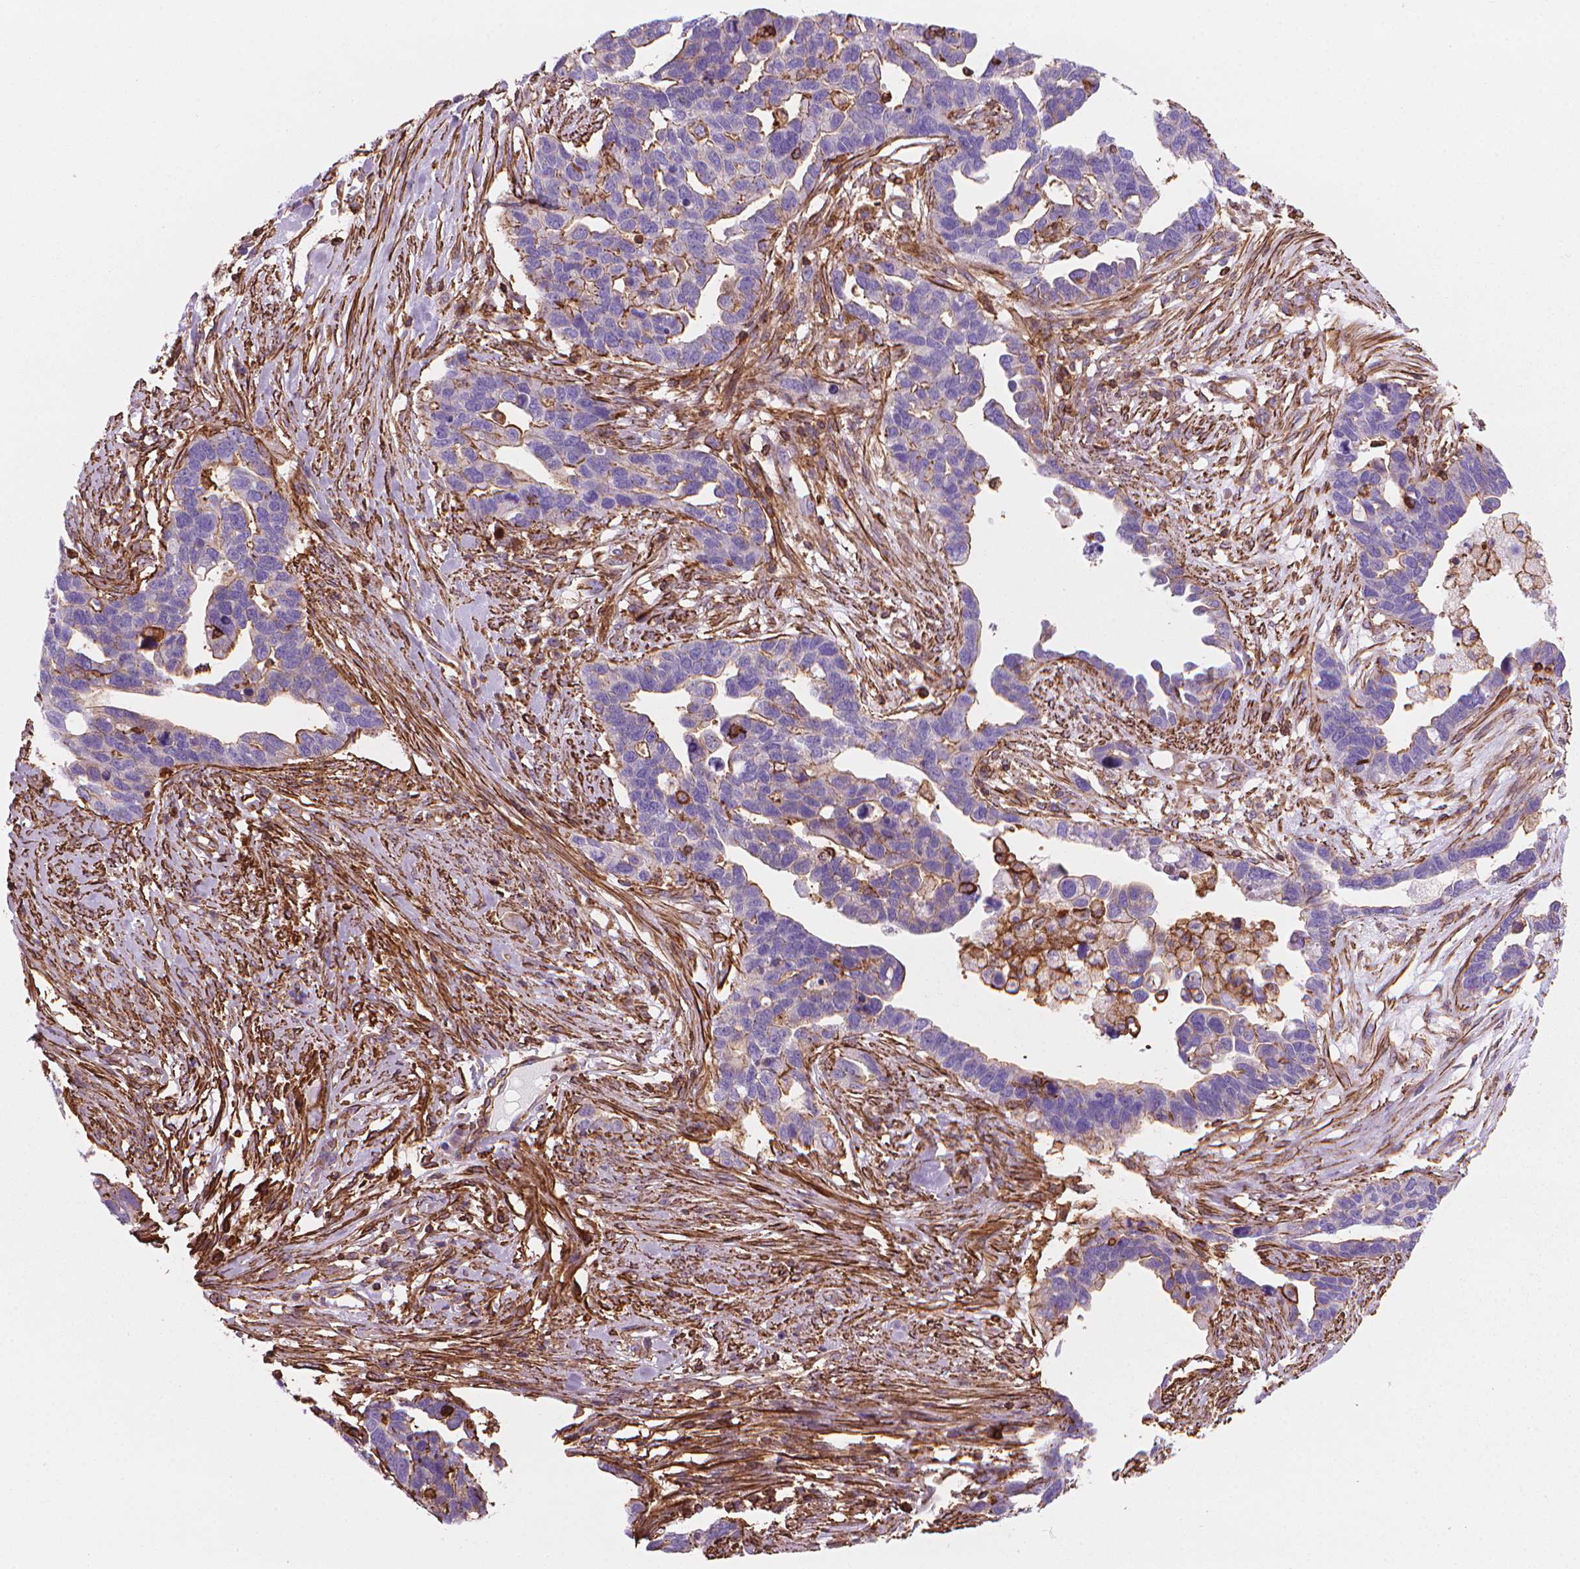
{"staining": {"intensity": "weak", "quantity": "<25%", "location": "cytoplasmic/membranous"}, "tissue": "ovarian cancer", "cell_type": "Tumor cells", "image_type": "cancer", "snomed": [{"axis": "morphology", "description": "Cystadenocarcinoma, serous, NOS"}, {"axis": "topography", "description": "Ovary"}], "caption": "Histopathology image shows no significant protein positivity in tumor cells of ovarian cancer.", "gene": "PATJ", "patient": {"sex": "female", "age": 54}}